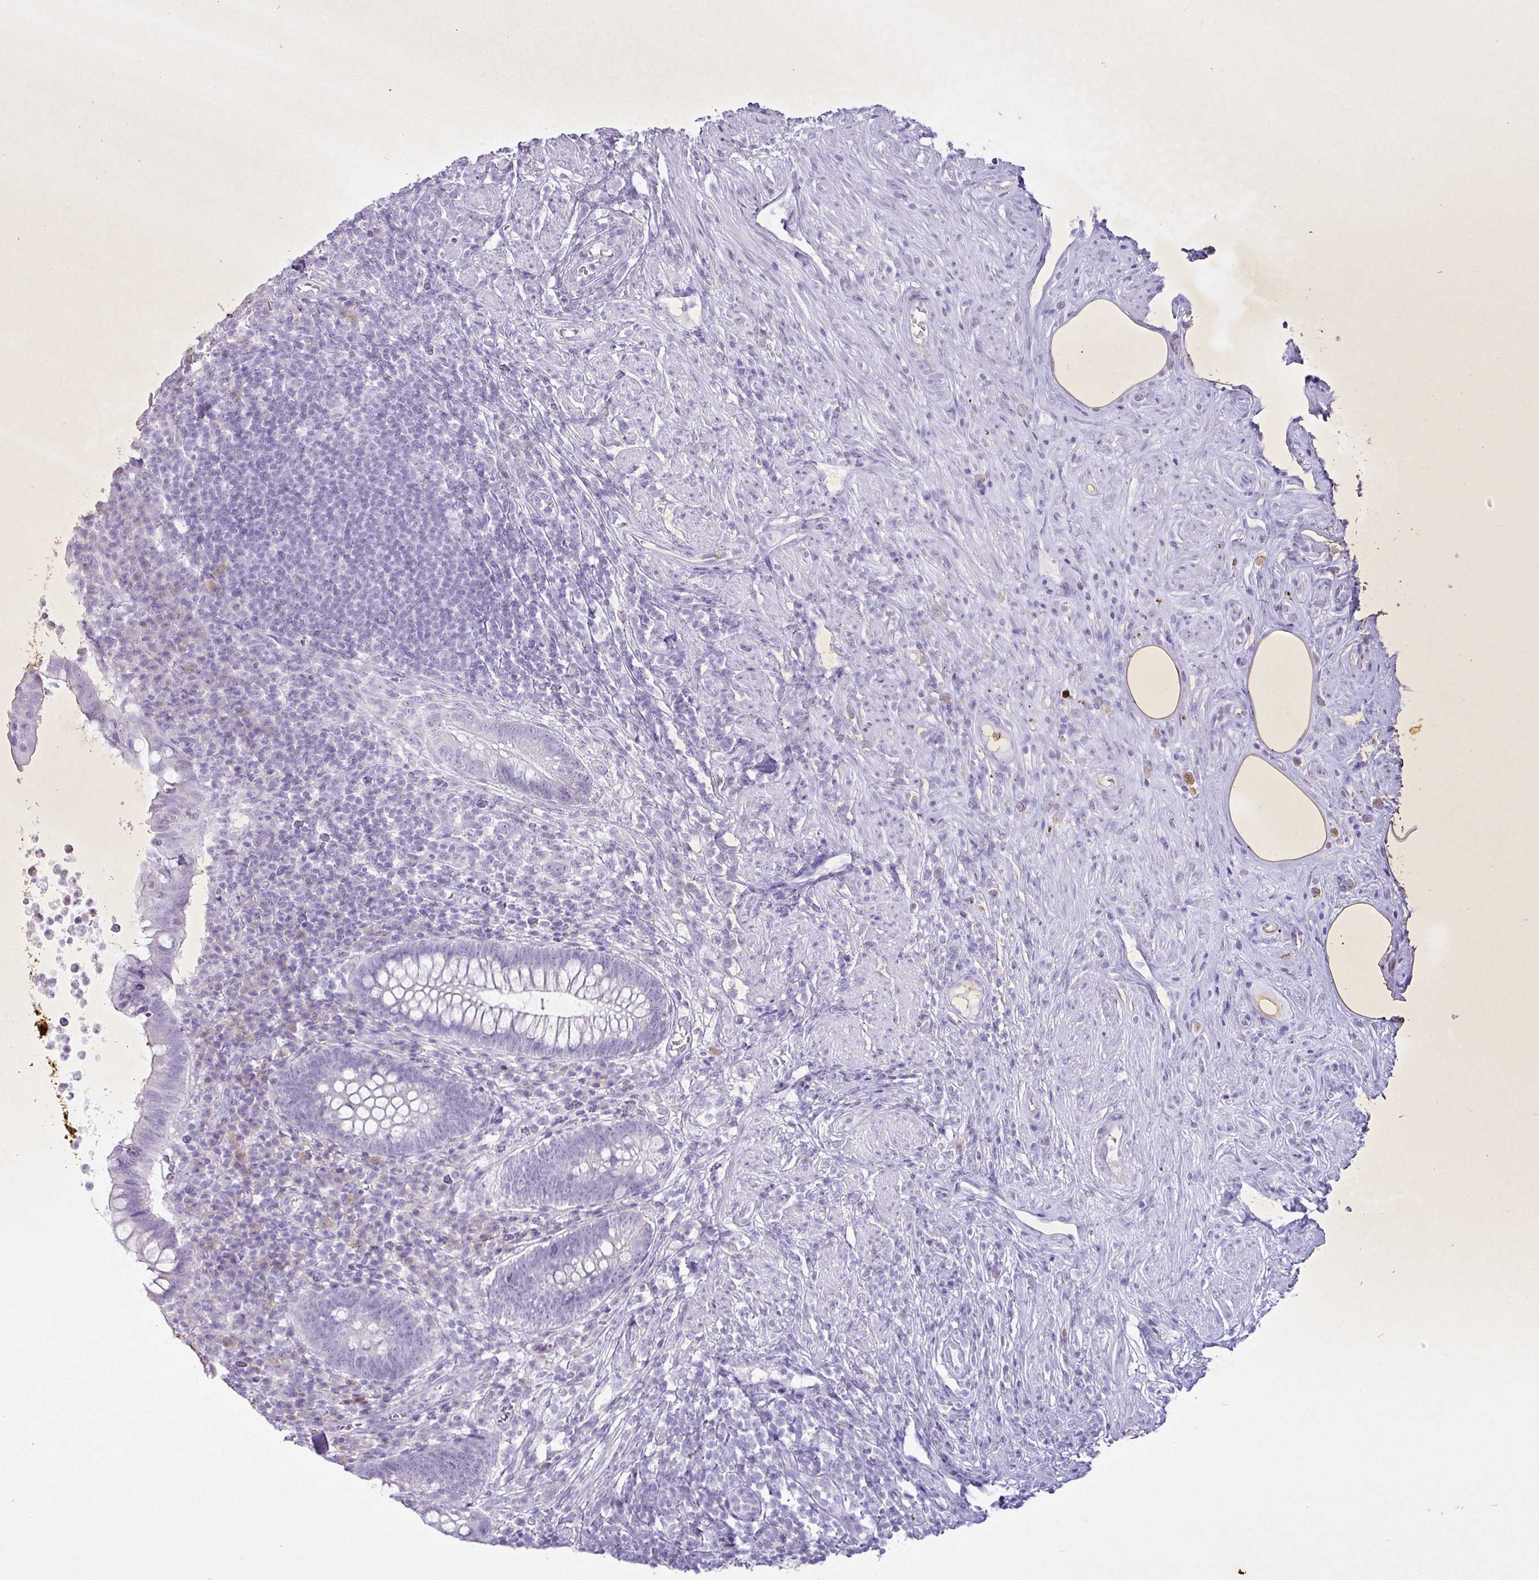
{"staining": {"intensity": "negative", "quantity": "none", "location": "none"}, "tissue": "appendix", "cell_type": "Glandular cells", "image_type": "normal", "snomed": [{"axis": "morphology", "description": "Normal tissue, NOS"}, {"axis": "topography", "description": "Appendix"}], "caption": "High magnification brightfield microscopy of normal appendix stained with DAB (3,3'-diaminobenzidine) (brown) and counterstained with hematoxylin (blue): glandular cells show no significant expression.", "gene": "PGA3", "patient": {"sex": "female", "age": 56}}